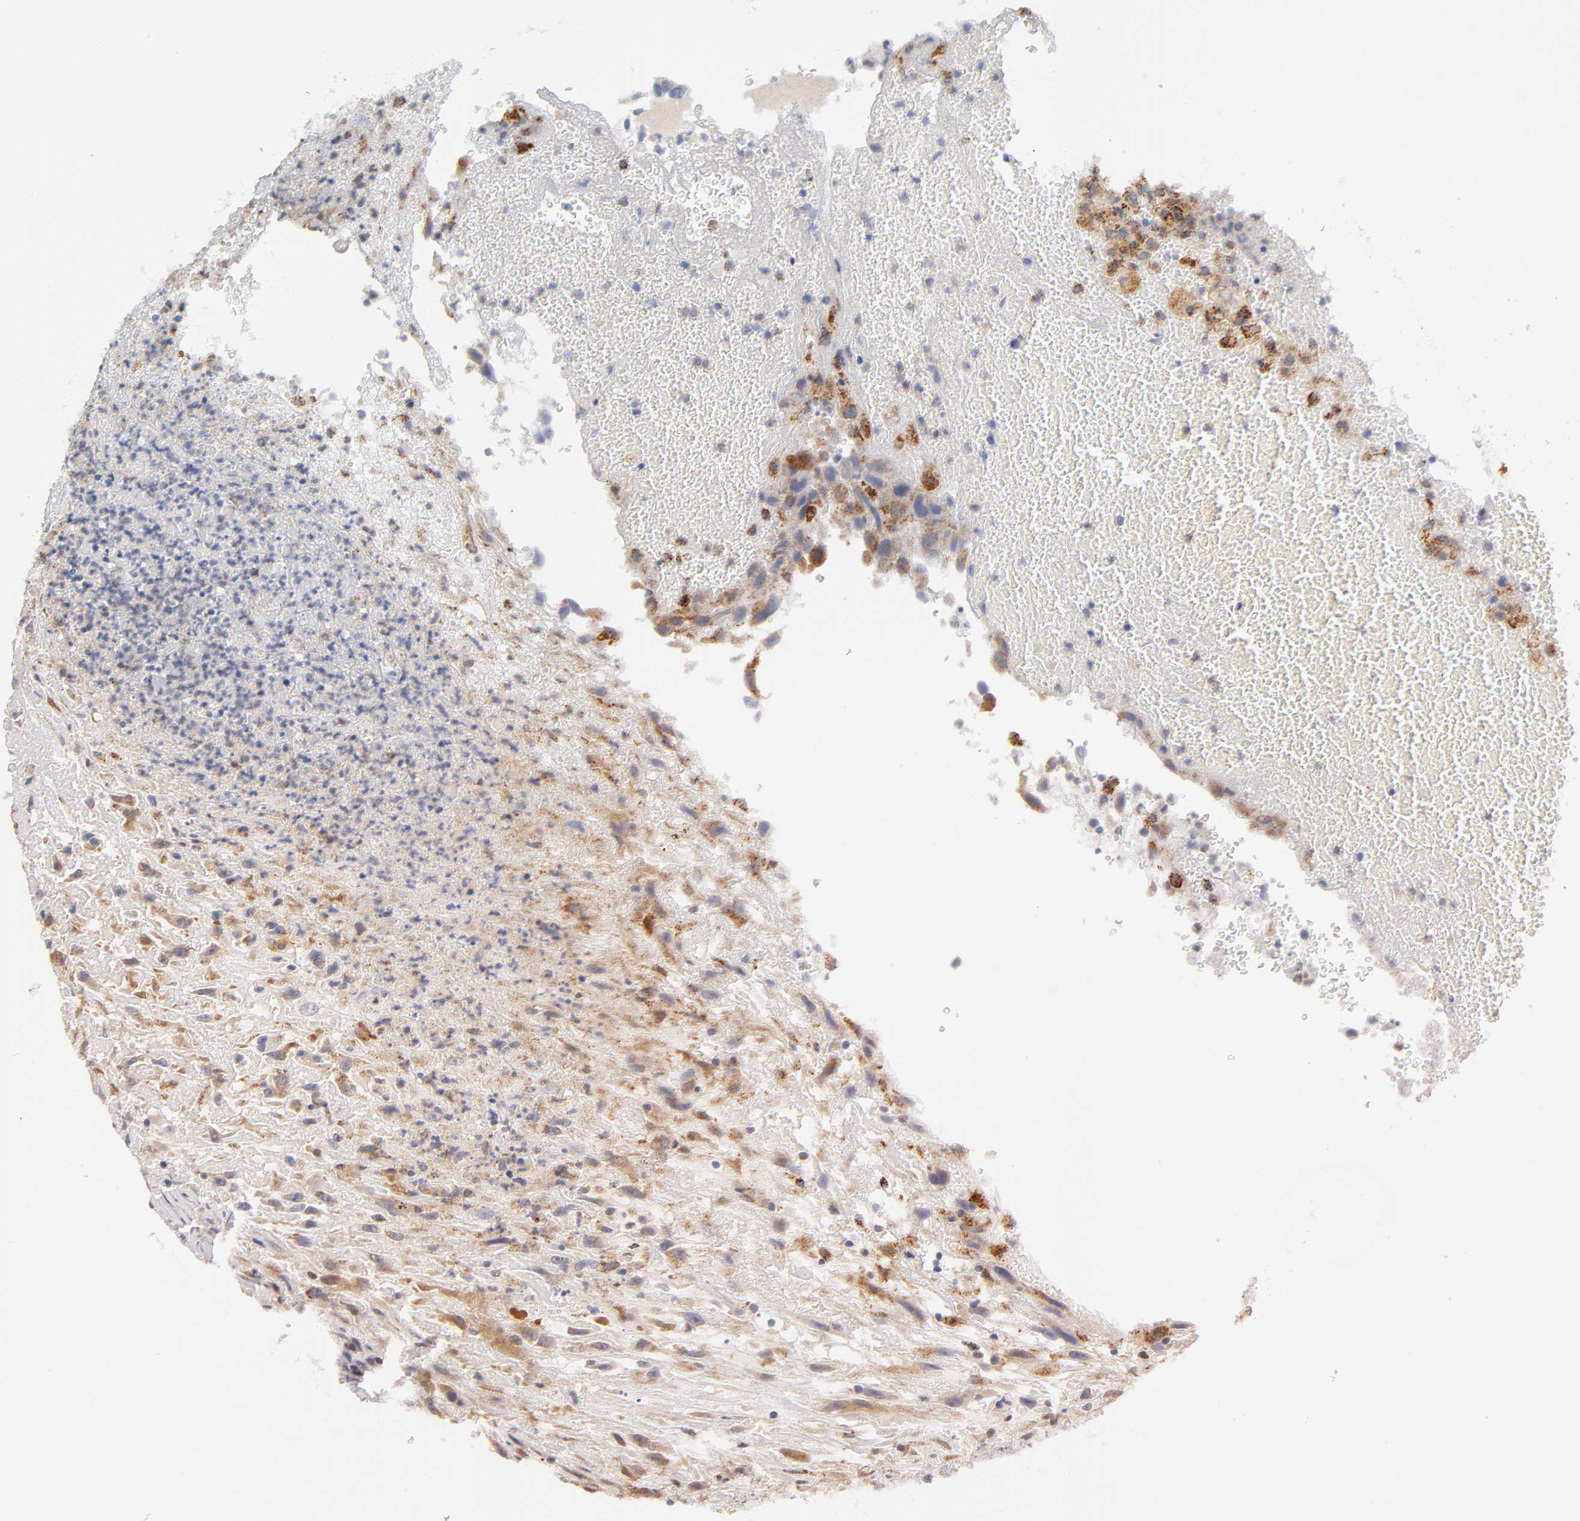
{"staining": {"intensity": "moderate", "quantity": ">75%", "location": "cytoplasmic/membranous"}, "tissue": "urothelial cancer", "cell_type": "Tumor cells", "image_type": "cancer", "snomed": [{"axis": "morphology", "description": "Urothelial carcinoma, High grade"}, {"axis": "topography", "description": "Urinary bladder"}], "caption": "Moderate cytoplasmic/membranous protein expression is present in approximately >75% of tumor cells in urothelial cancer.", "gene": "ISG15", "patient": {"sex": "male", "age": 66}}